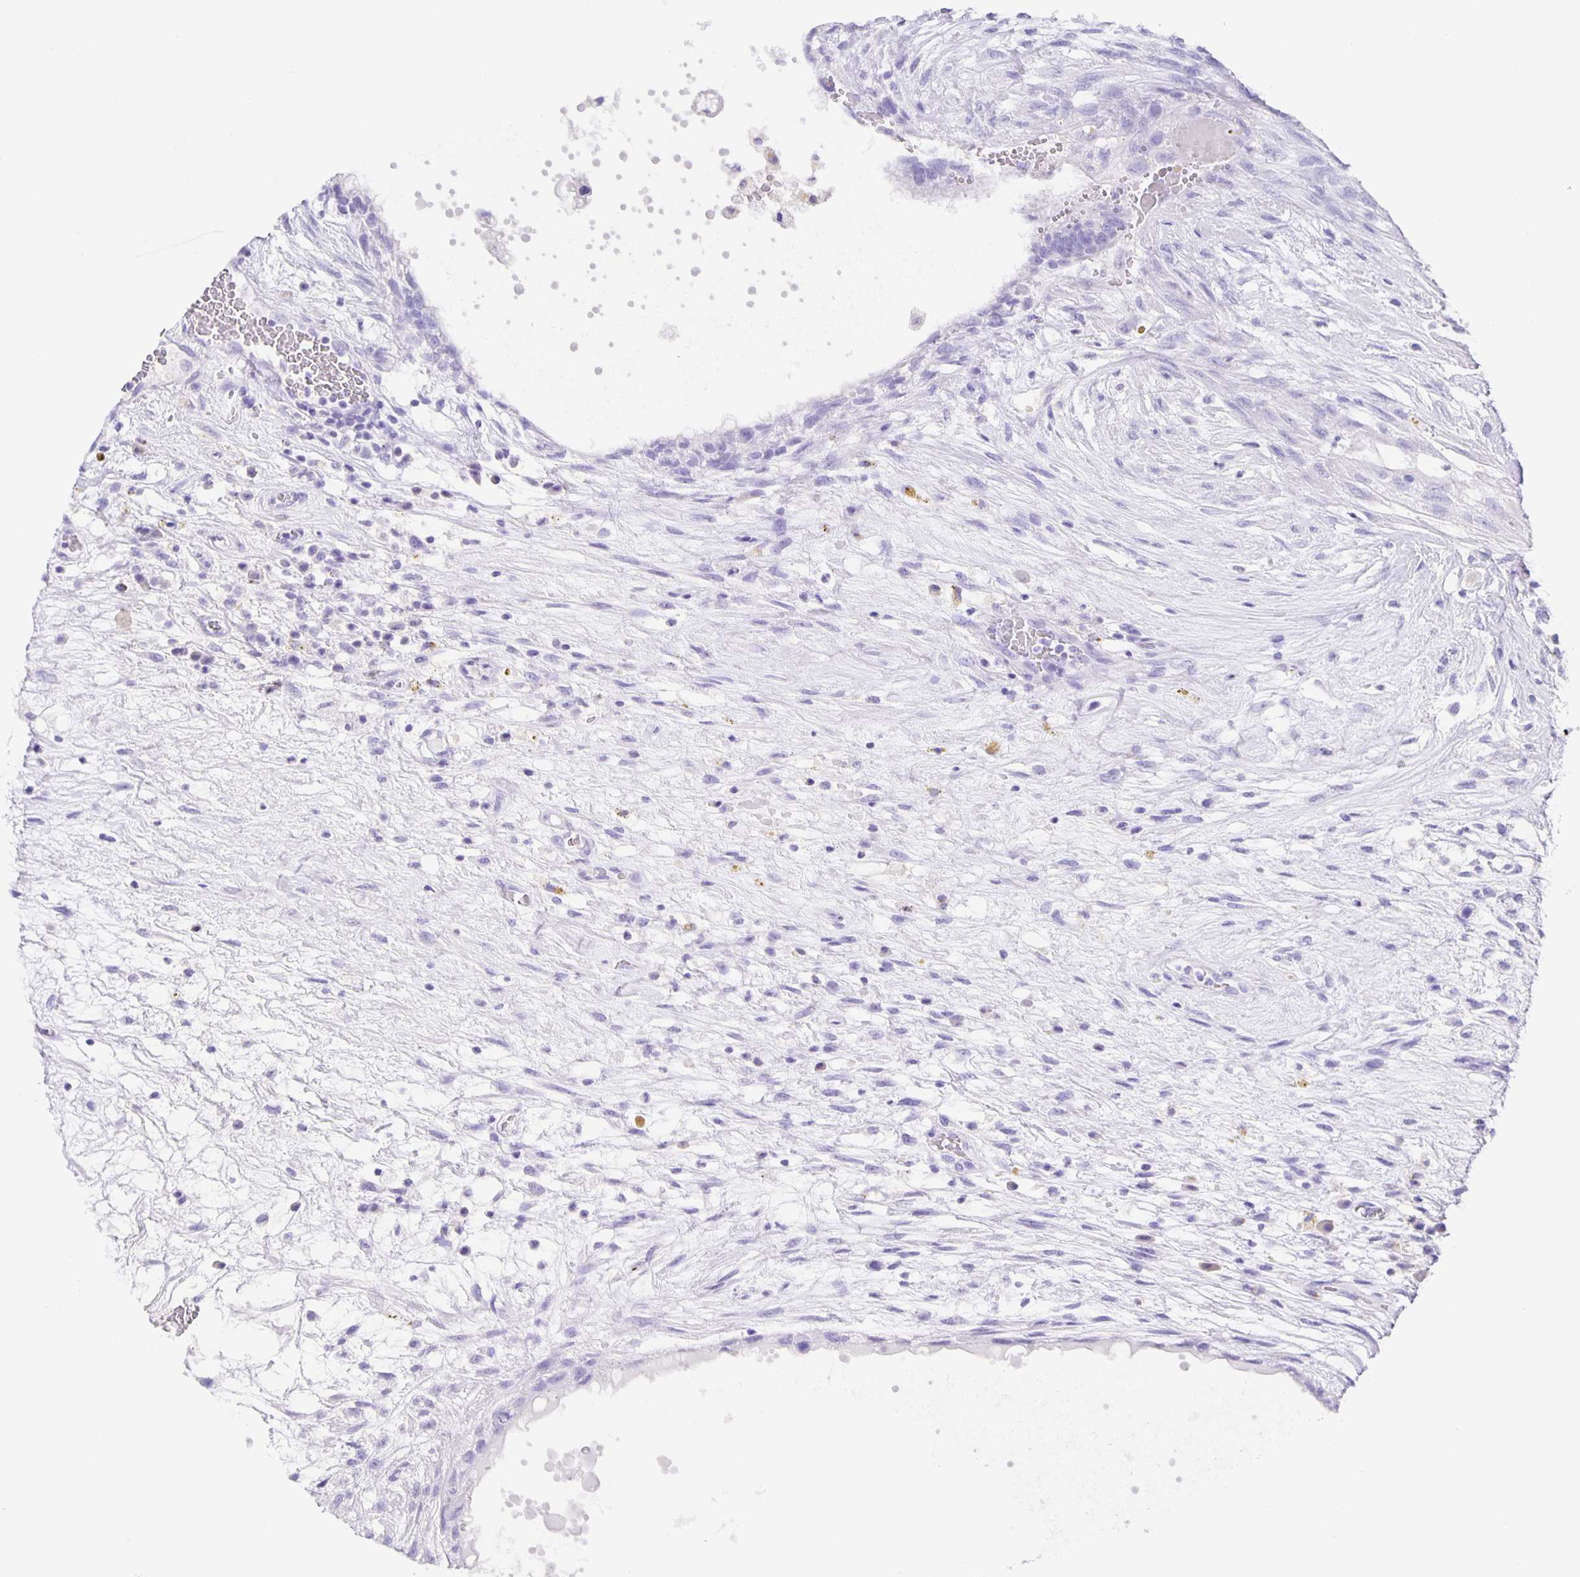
{"staining": {"intensity": "negative", "quantity": "none", "location": "none"}, "tissue": "testis cancer", "cell_type": "Tumor cells", "image_type": "cancer", "snomed": [{"axis": "morphology", "description": "Normal tissue, NOS"}, {"axis": "morphology", "description": "Carcinoma, Embryonal, NOS"}, {"axis": "topography", "description": "Testis"}], "caption": "DAB immunohistochemical staining of testis cancer displays no significant staining in tumor cells. (Brightfield microscopy of DAB IHC at high magnification).", "gene": "GUCA2A", "patient": {"sex": "male", "age": 32}}